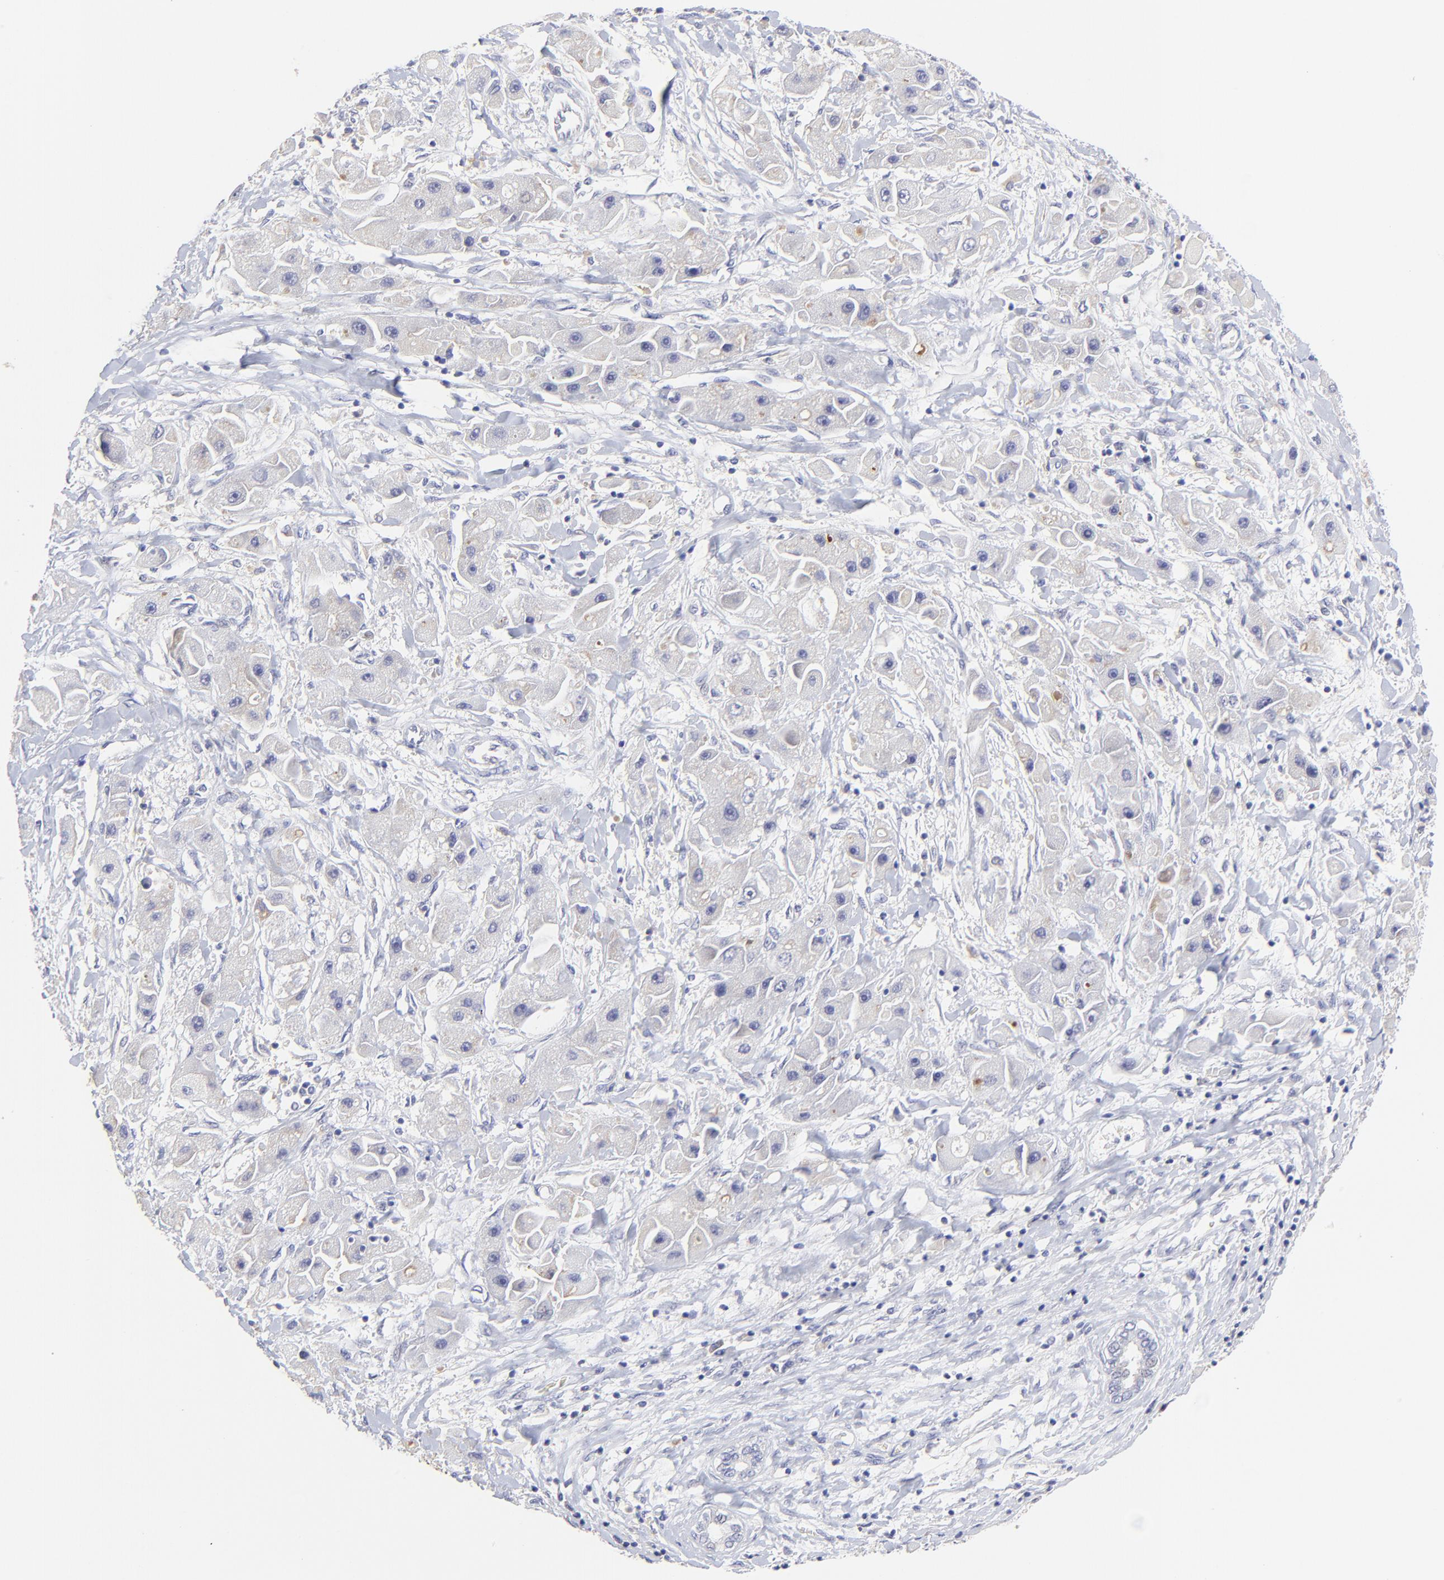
{"staining": {"intensity": "strong", "quantity": "25%-75%", "location": "cytoplasmic/membranous"}, "tissue": "liver cancer", "cell_type": "Tumor cells", "image_type": "cancer", "snomed": [{"axis": "morphology", "description": "Carcinoma, Hepatocellular, NOS"}, {"axis": "topography", "description": "Liver"}], "caption": "Hepatocellular carcinoma (liver) stained for a protein (brown) reveals strong cytoplasmic/membranous positive expression in about 25%-75% of tumor cells.", "gene": "LHFPL1", "patient": {"sex": "male", "age": 24}}